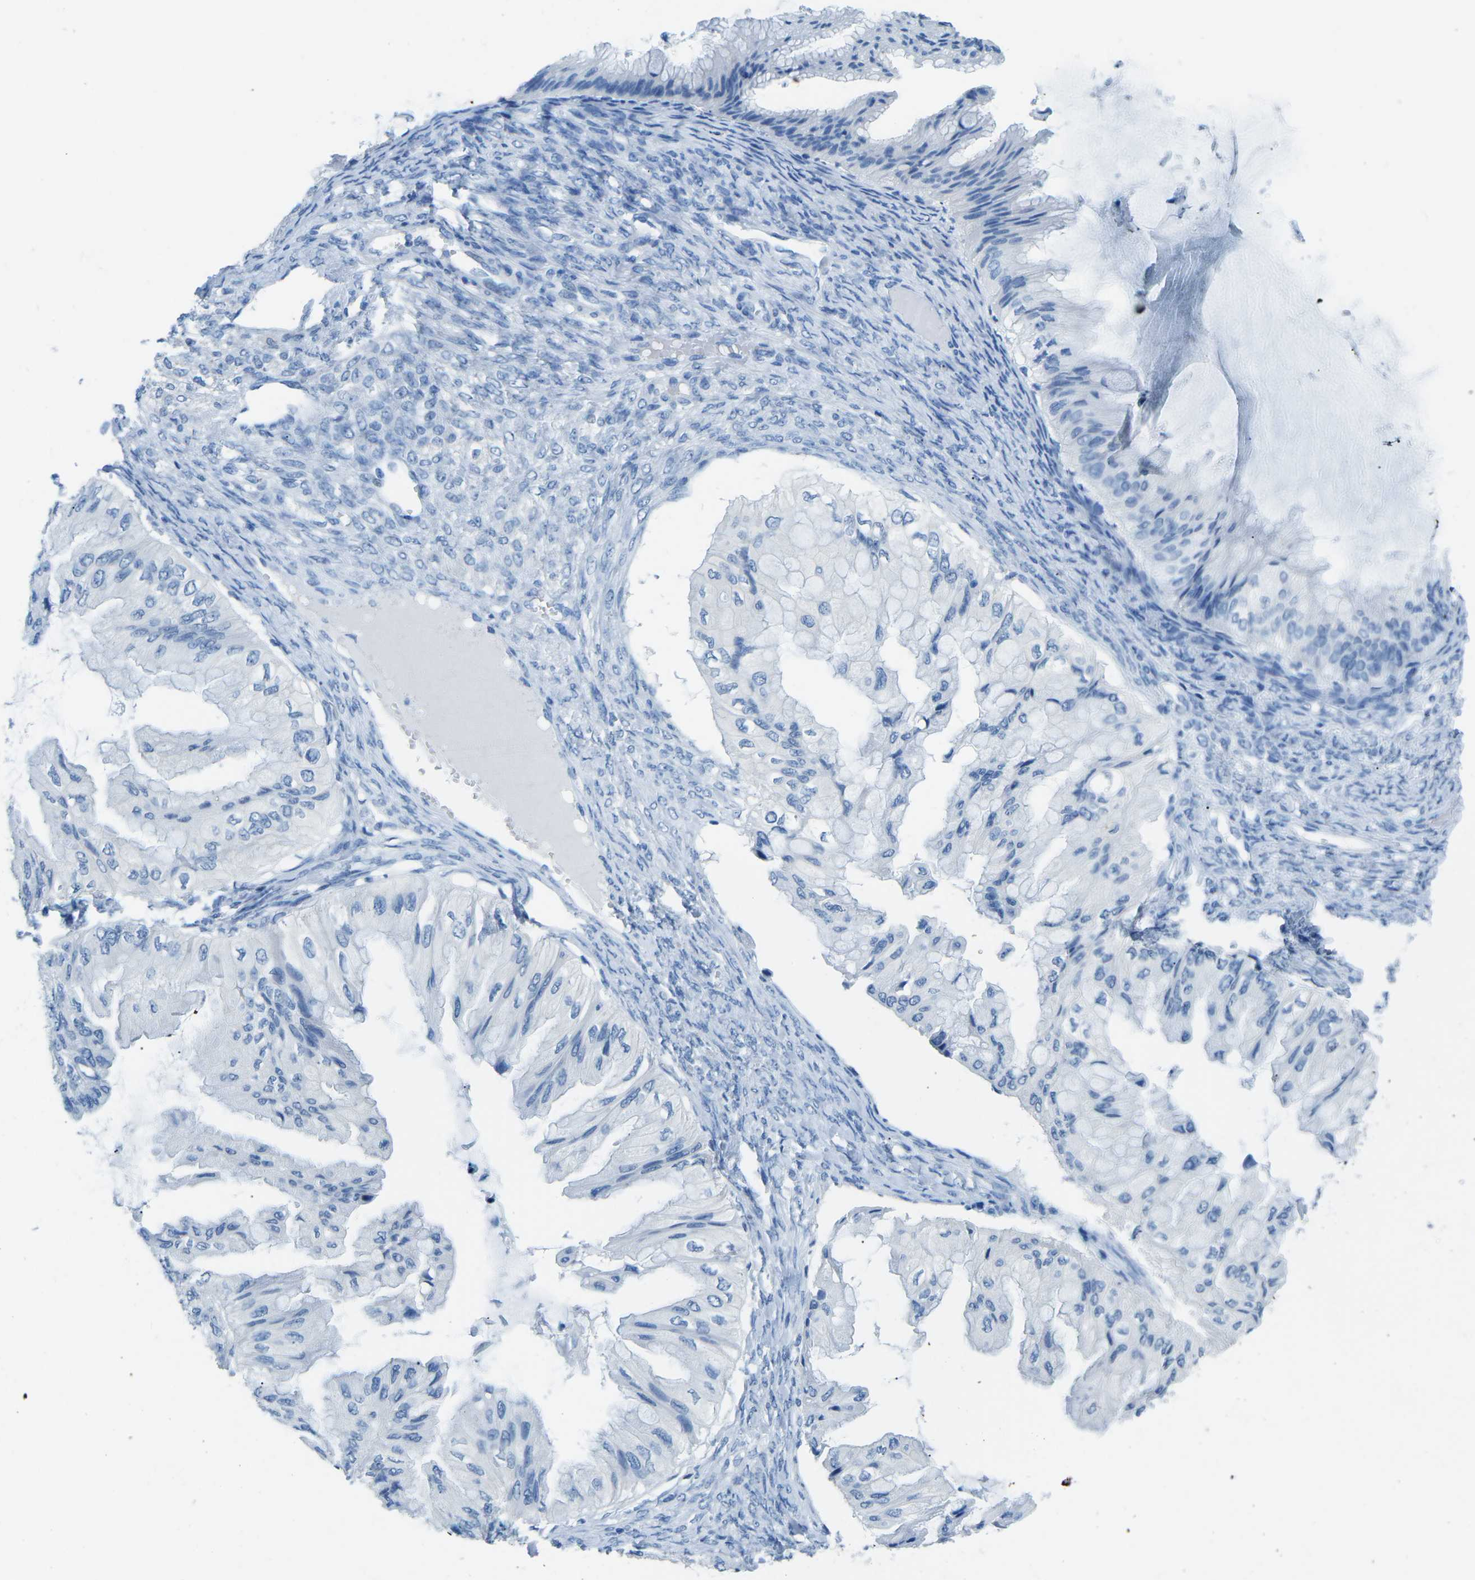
{"staining": {"intensity": "negative", "quantity": "none", "location": "none"}, "tissue": "ovarian cancer", "cell_type": "Tumor cells", "image_type": "cancer", "snomed": [{"axis": "morphology", "description": "Cystadenocarcinoma, mucinous, NOS"}, {"axis": "topography", "description": "Ovary"}], "caption": "Tumor cells show no significant protein positivity in ovarian cancer (mucinous cystadenocarcinoma).", "gene": "MYH8", "patient": {"sex": "female", "age": 61}}